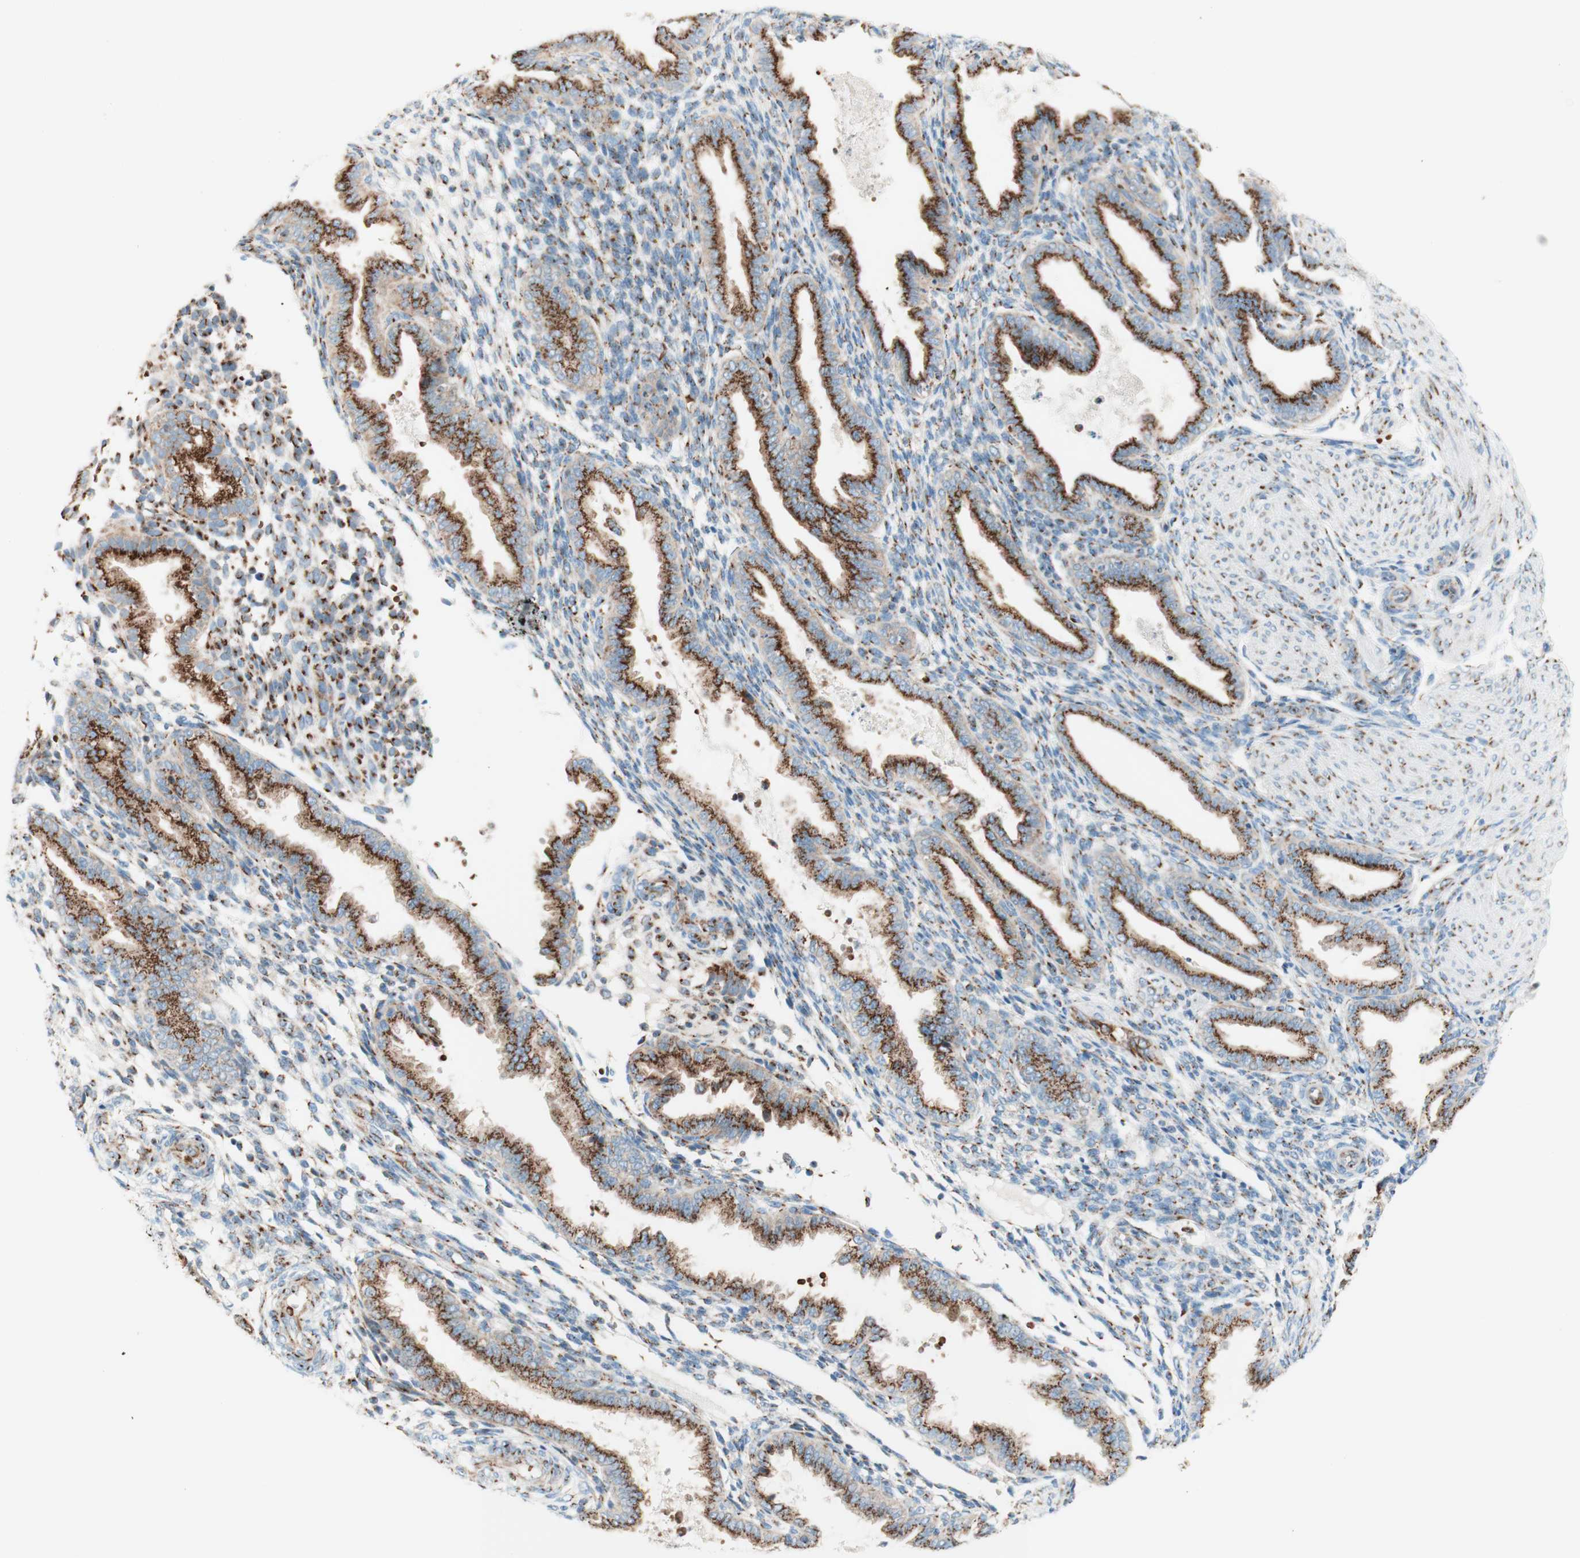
{"staining": {"intensity": "strong", "quantity": "25%-75%", "location": "cytoplasmic/membranous"}, "tissue": "endometrium", "cell_type": "Cells in endometrial stroma", "image_type": "normal", "snomed": [{"axis": "morphology", "description": "Normal tissue, NOS"}, {"axis": "topography", "description": "Endometrium"}], "caption": "Immunohistochemistry (IHC) staining of unremarkable endometrium, which exhibits high levels of strong cytoplasmic/membranous staining in approximately 25%-75% of cells in endometrial stroma indicating strong cytoplasmic/membranous protein staining. The staining was performed using DAB (brown) for protein detection and nuclei were counterstained in hematoxylin (blue).", "gene": "GOLGB1", "patient": {"sex": "female", "age": 33}}